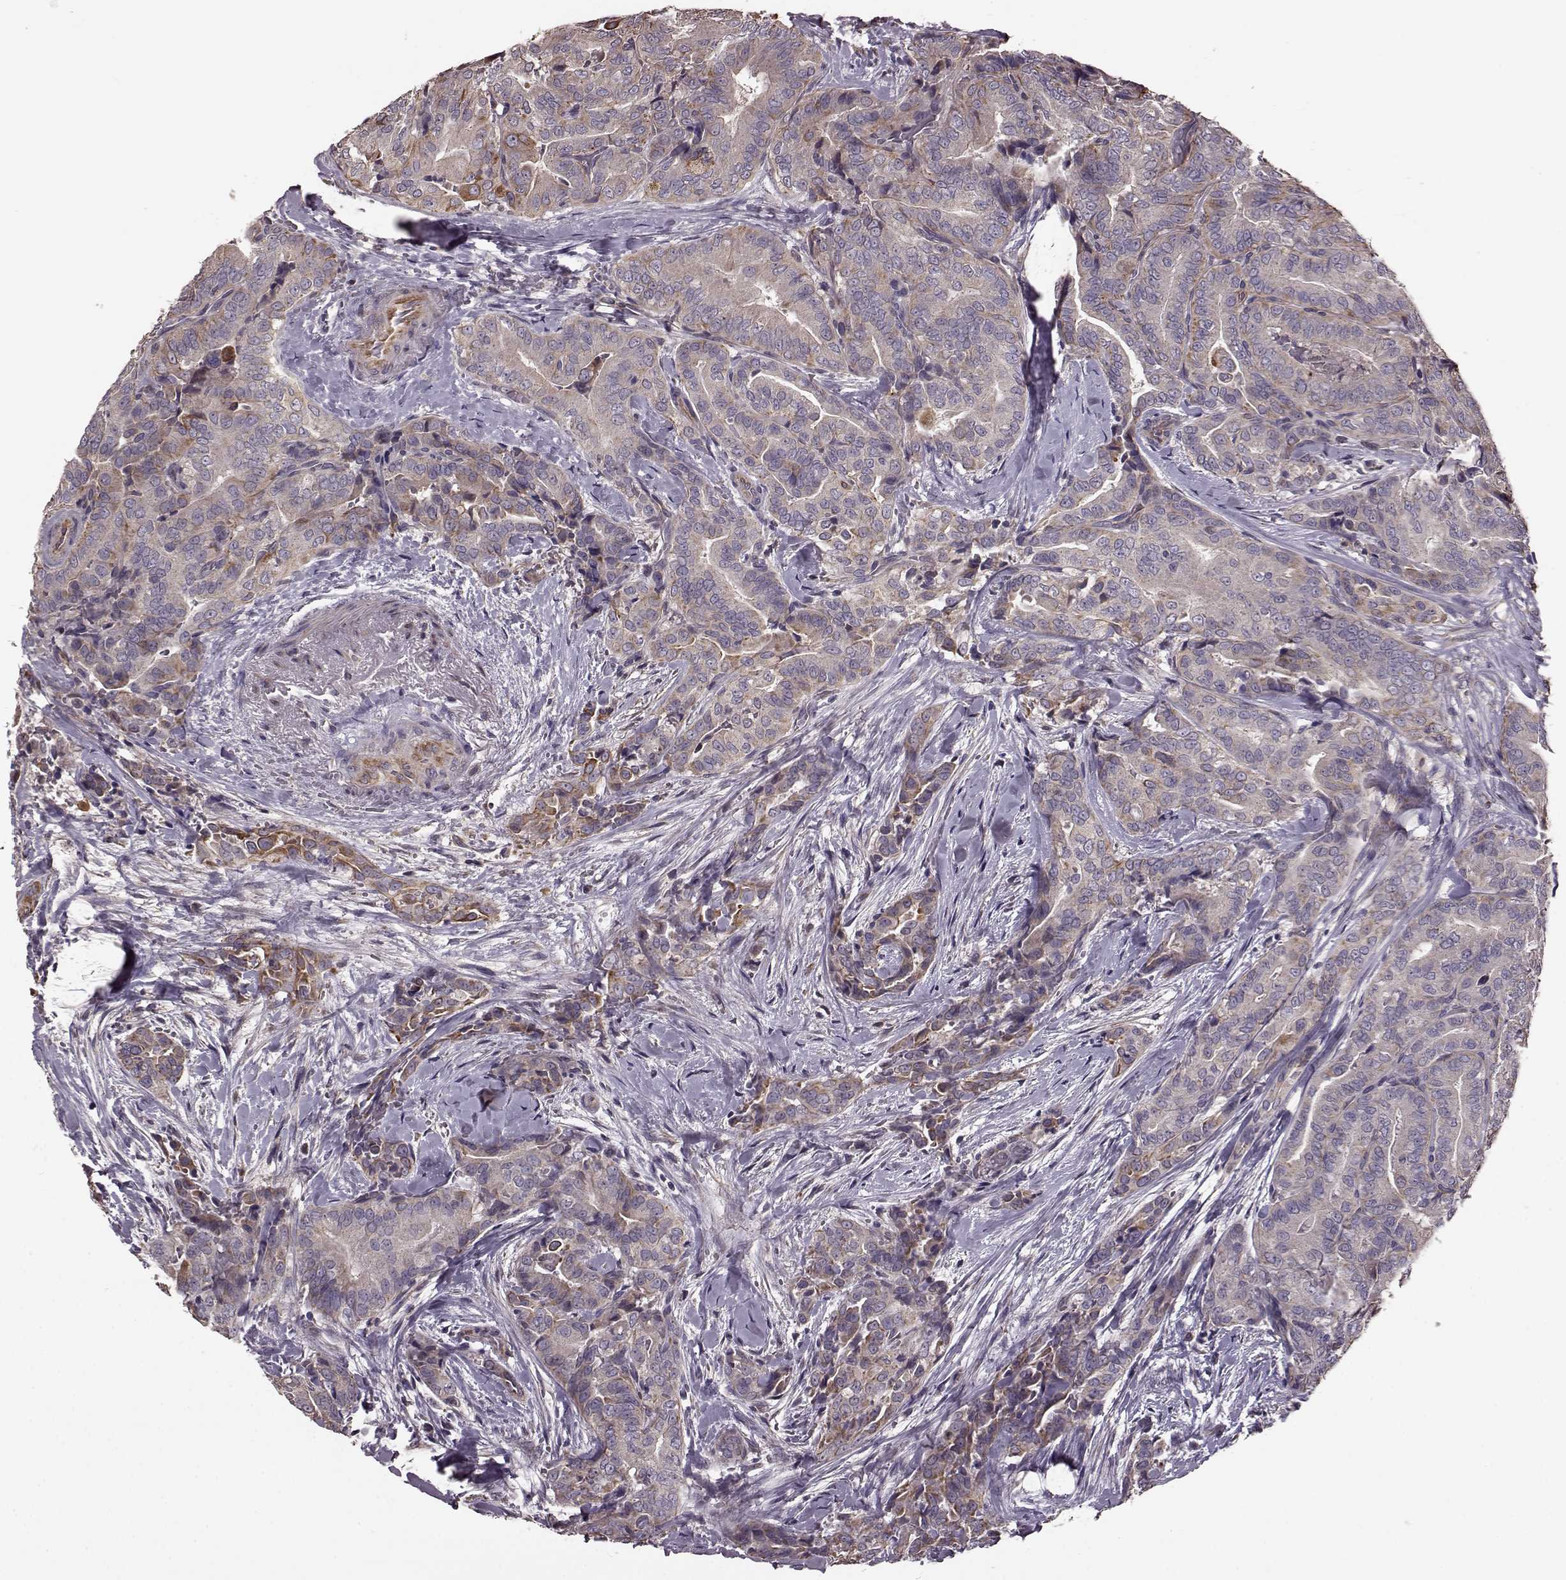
{"staining": {"intensity": "weak", "quantity": ">75%", "location": "cytoplasmic/membranous"}, "tissue": "thyroid cancer", "cell_type": "Tumor cells", "image_type": "cancer", "snomed": [{"axis": "morphology", "description": "Papillary adenocarcinoma, NOS"}, {"axis": "topography", "description": "Thyroid gland"}], "caption": "The histopathology image reveals immunohistochemical staining of papillary adenocarcinoma (thyroid). There is weak cytoplasmic/membranous positivity is appreciated in approximately >75% of tumor cells.", "gene": "NTF3", "patient": {"sex": "male", "age": 61}}